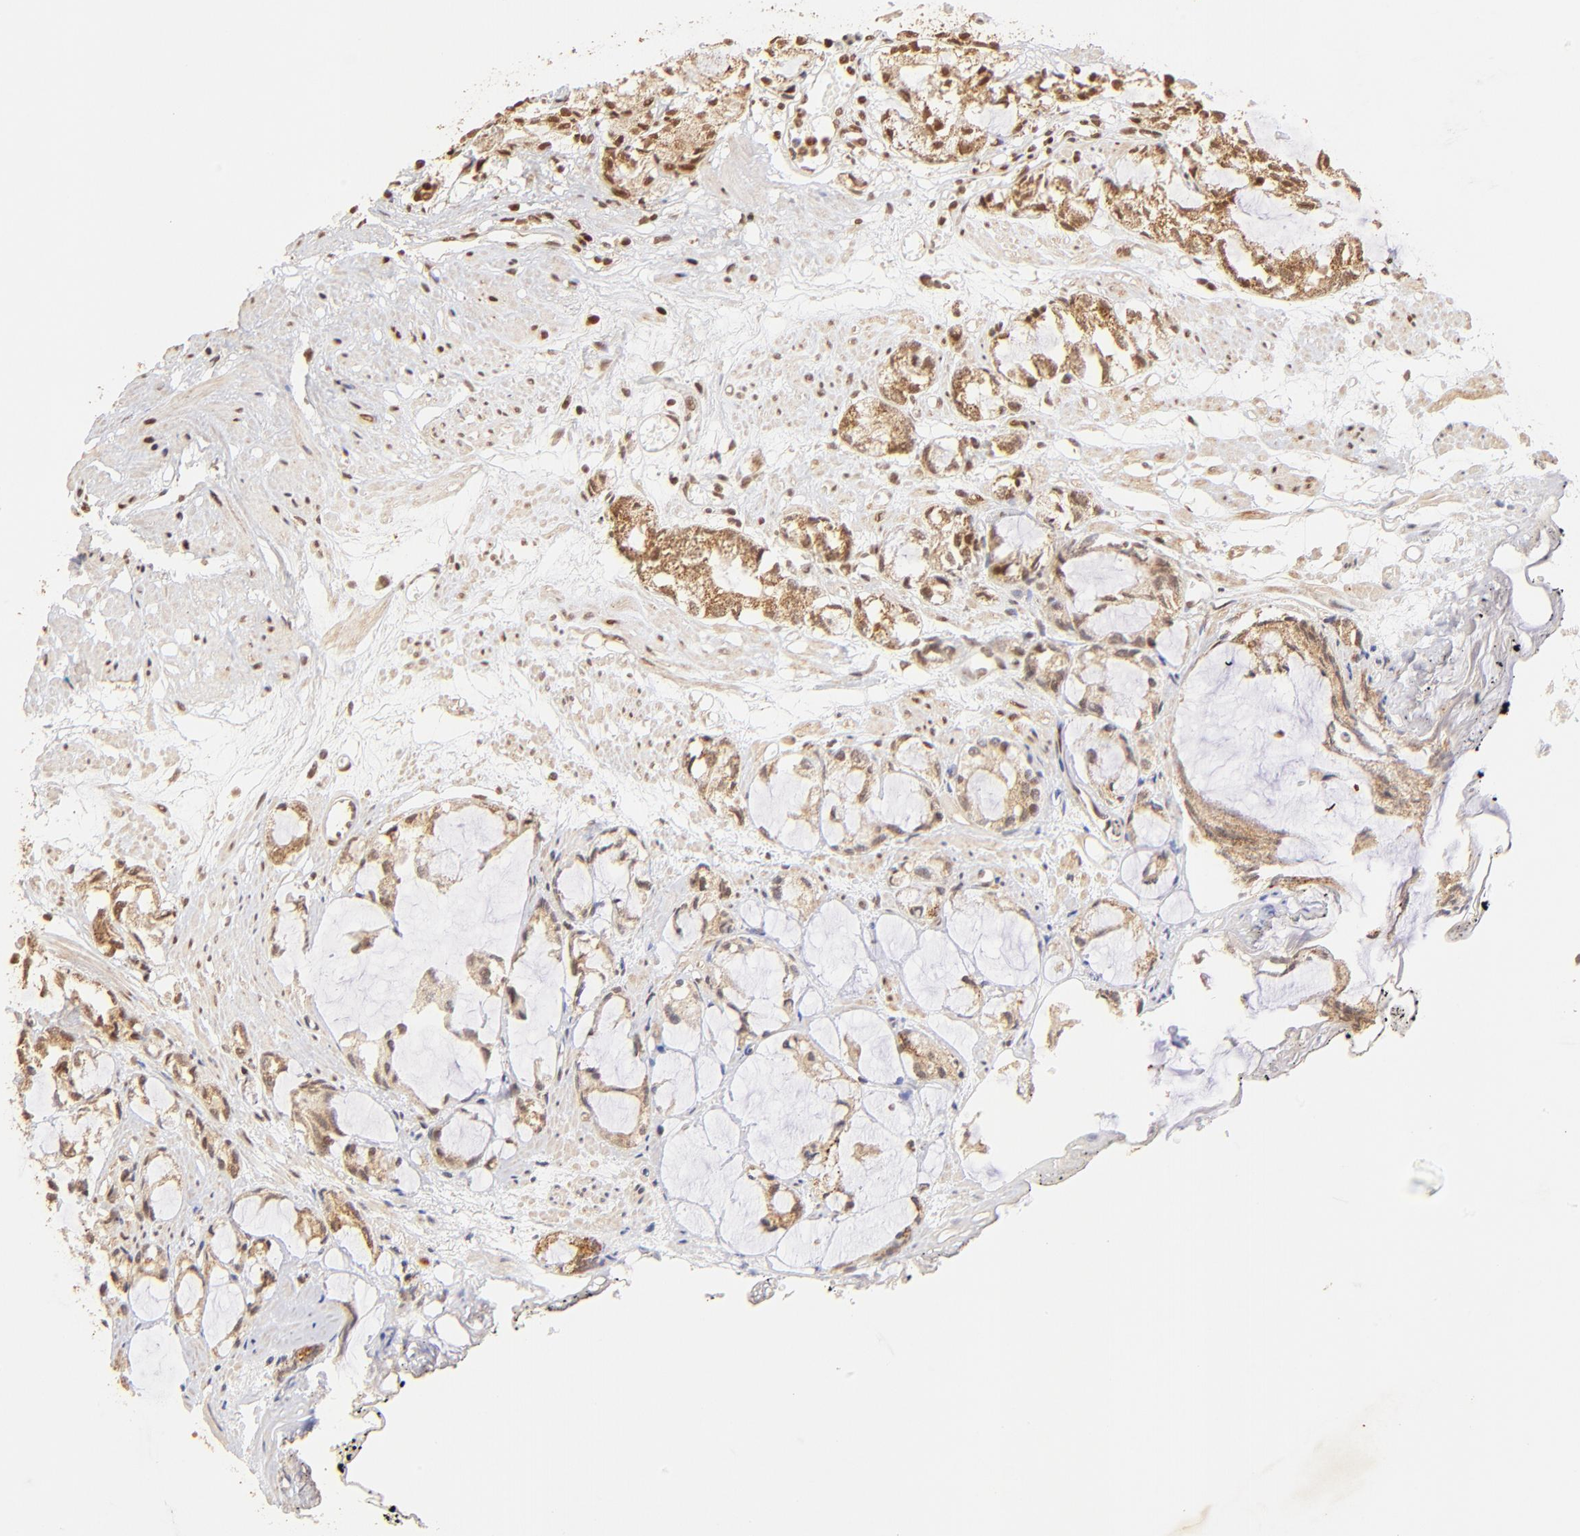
{"staining": {"intensity": "moderate", "quantity": ">75%", "location": "cytoplasmic/membranous,nuclear"}, "tissue": "prostate cancer", "cell_type": "Tumor cells", "image_type": "cancer", "snomed": [{"axis": "morphology", "description": "Adenocarcinoma, High grade"}, {"axis": "topography", "description": "Prostate"}], "caption": "An immunohistochemistry (IHC) image of neoplastic tissue is shown. Protein staining in brown highlights moderate cytoplasmic/membranous and nuclear positivity in prostate cancer within tumor cells.", "gene": "MED15", "patient": {"sex": "male", "age": 85}}